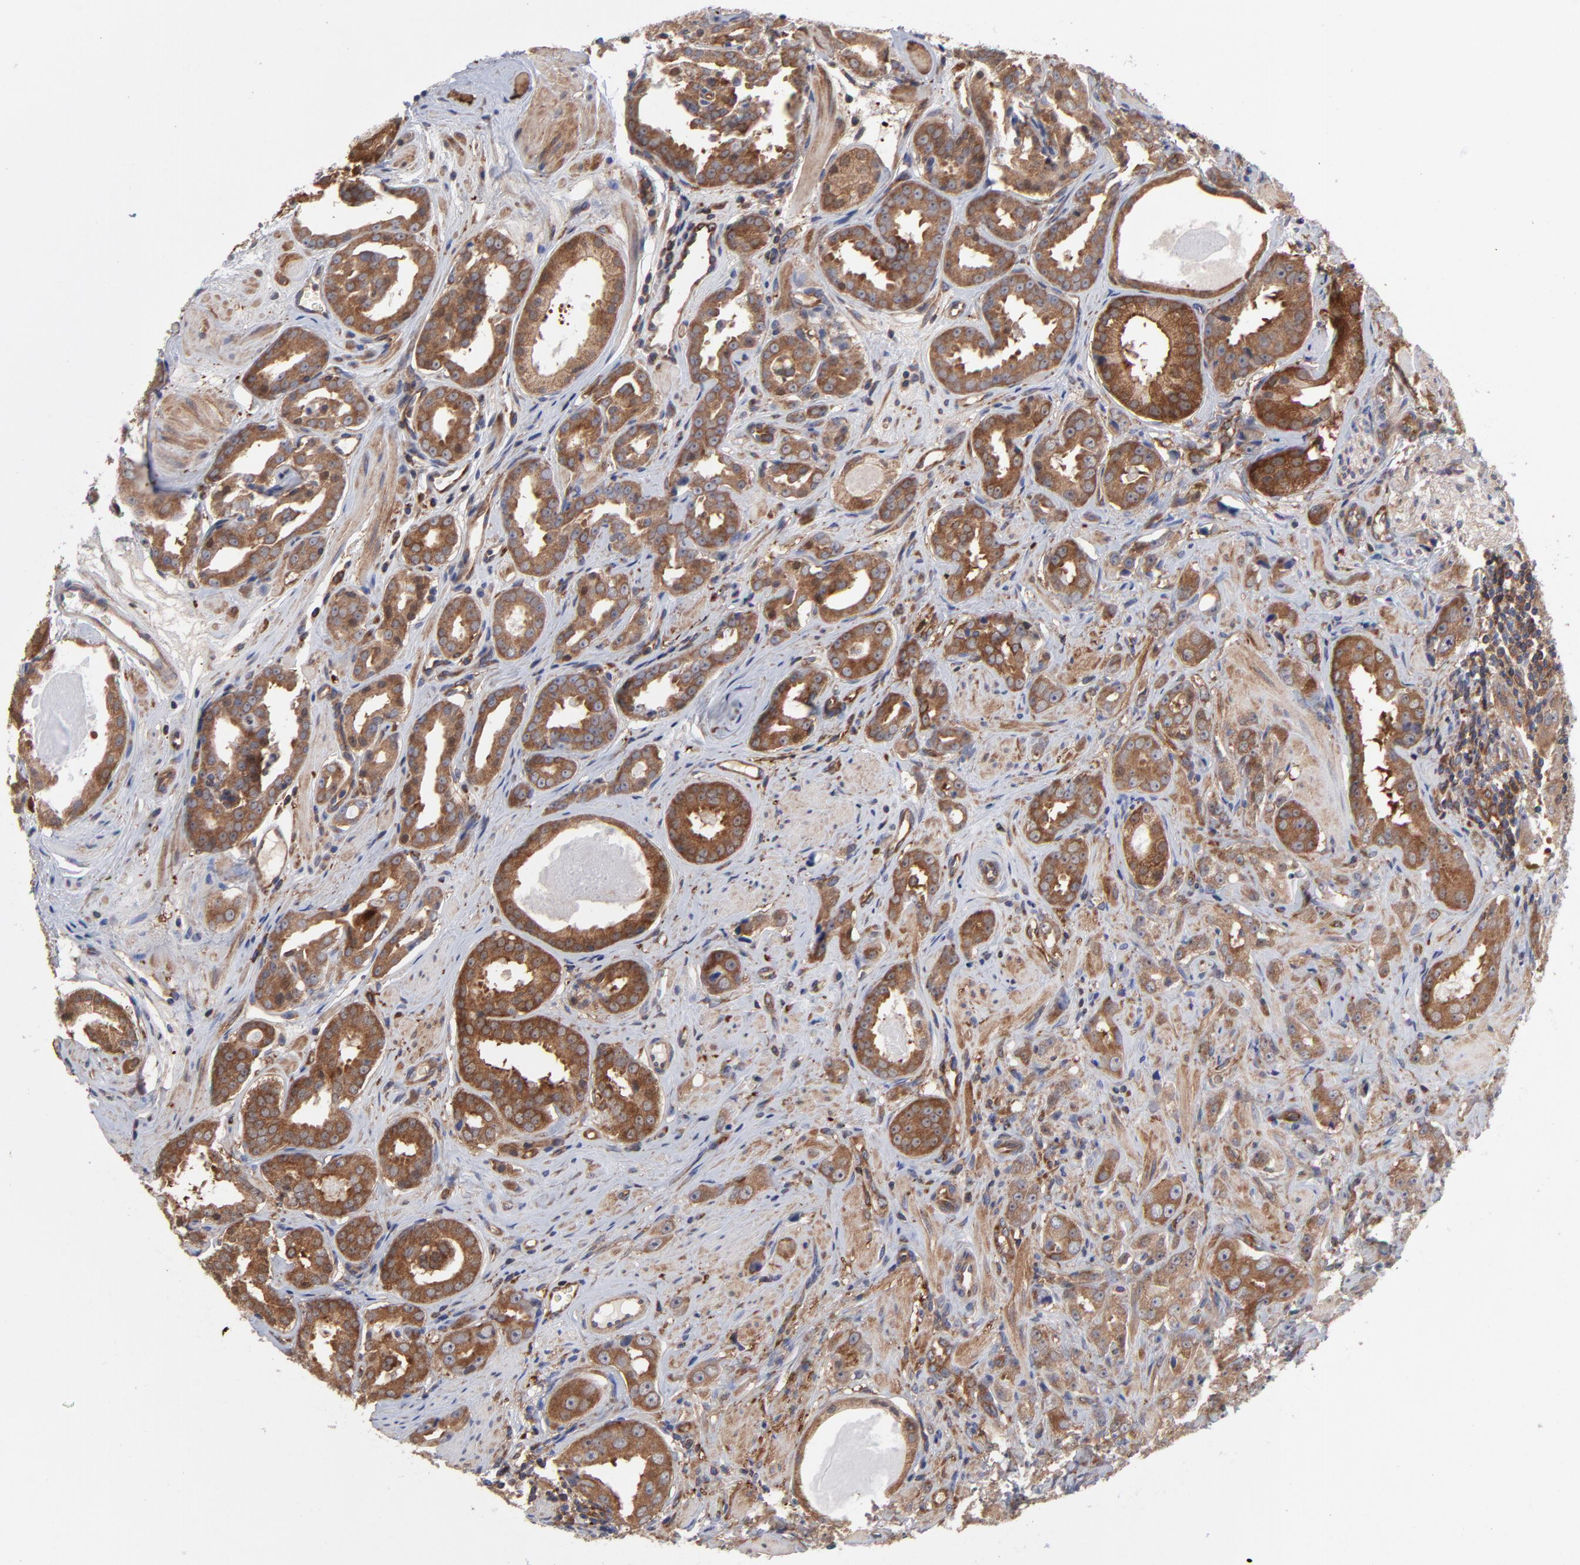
{"staining": {"intensity": "moderate", "quantity": ">75%", "location": "cytoplasmic/membranous"}, "tissue": "prostate cancer", "cell_type": "Tumor cells", "image_type": "cancer", "snomed": [{"axis": "morphology", "description": "Adenocarcinoma, Medium grade"}, {"axis": "topography", "description": "Prostate"}], "caption": "Protein expression analysis of human prostate cancer (adenocarcinoma (medium-grade)) reveals moderate cytoplasmic/membranous staining in about >75% of tumor cells.", "gene": "NFKBIA", "patient": {"sex": "male", "age": 53}}